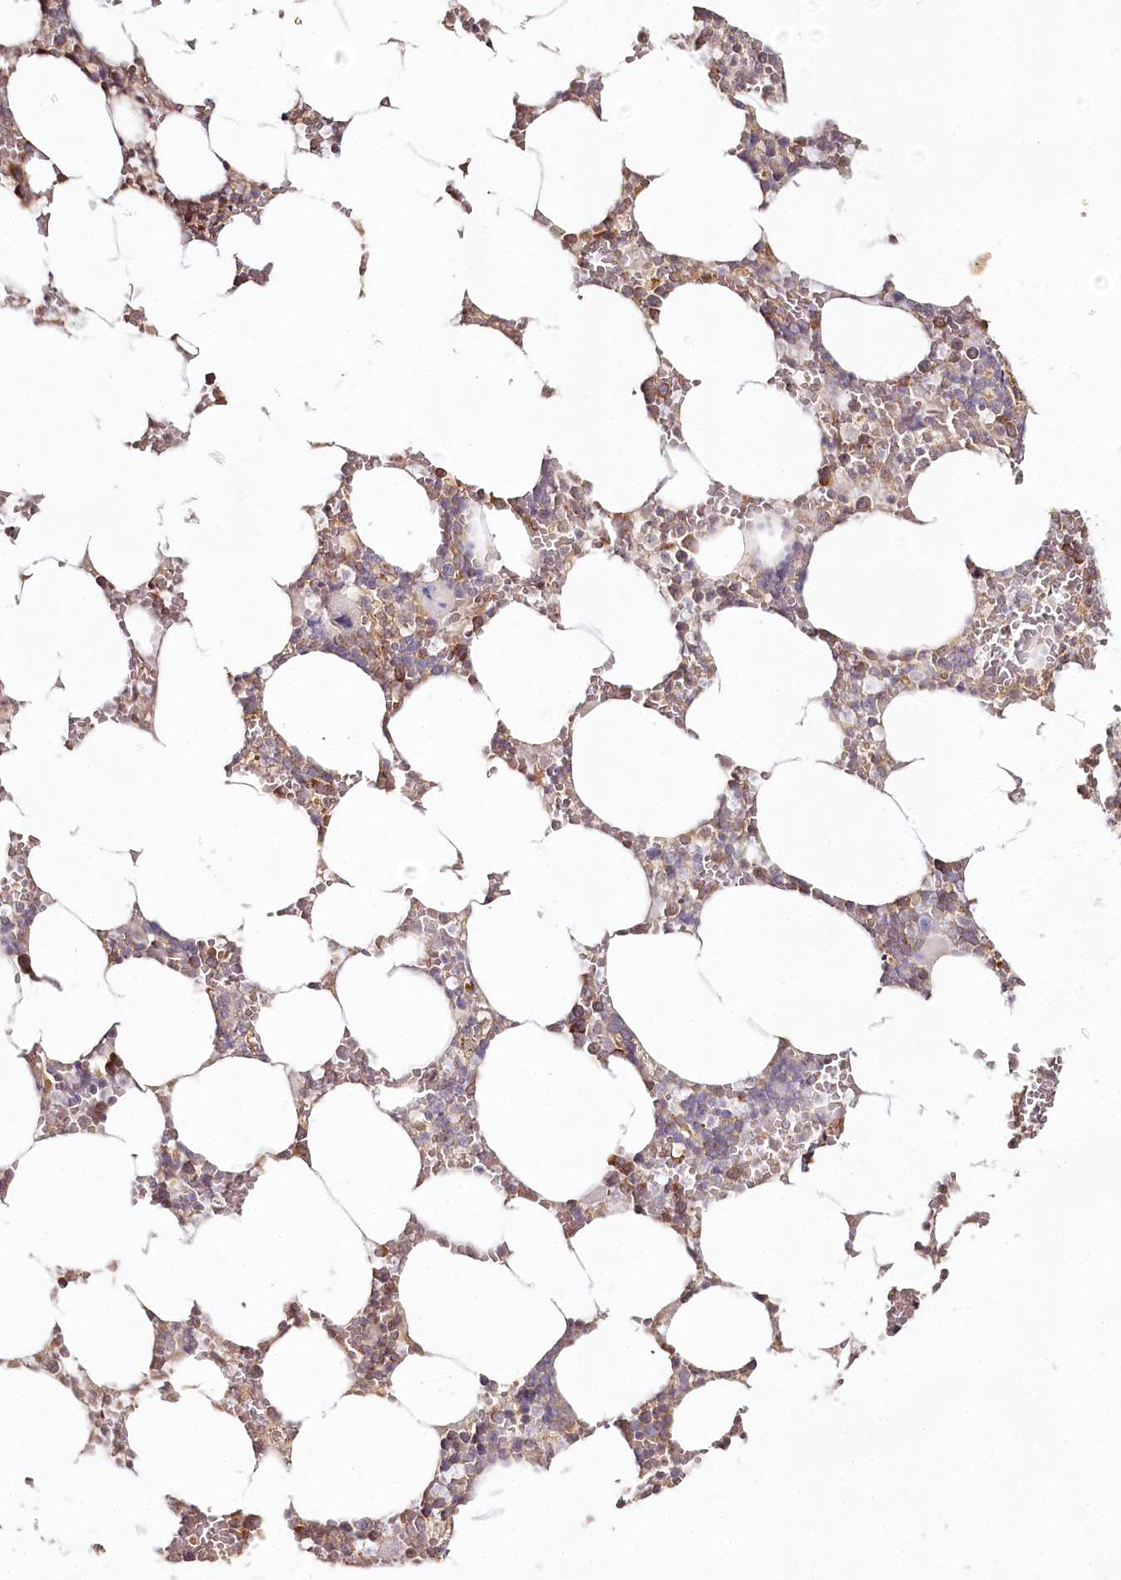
{"staining": {"intensity": "moderate", "quantity": "25%-75%", "location": "cytoplasmic/membranous"}, "tissue": "bone marrow", "cell_type": "Hematopoietic cells", "image_type": "normal", "snomed": [{"axis": "morphology", "description": "Normal tissue, NOS"}, {"axis": "topography", "description": "Bone marrow"}], "caption": "Bone marrow stained with a protein marker shows moderate staining in hematopoietic cells.", "gene": "OTUD4", "patient": {"sex": "male", "age": 70}}